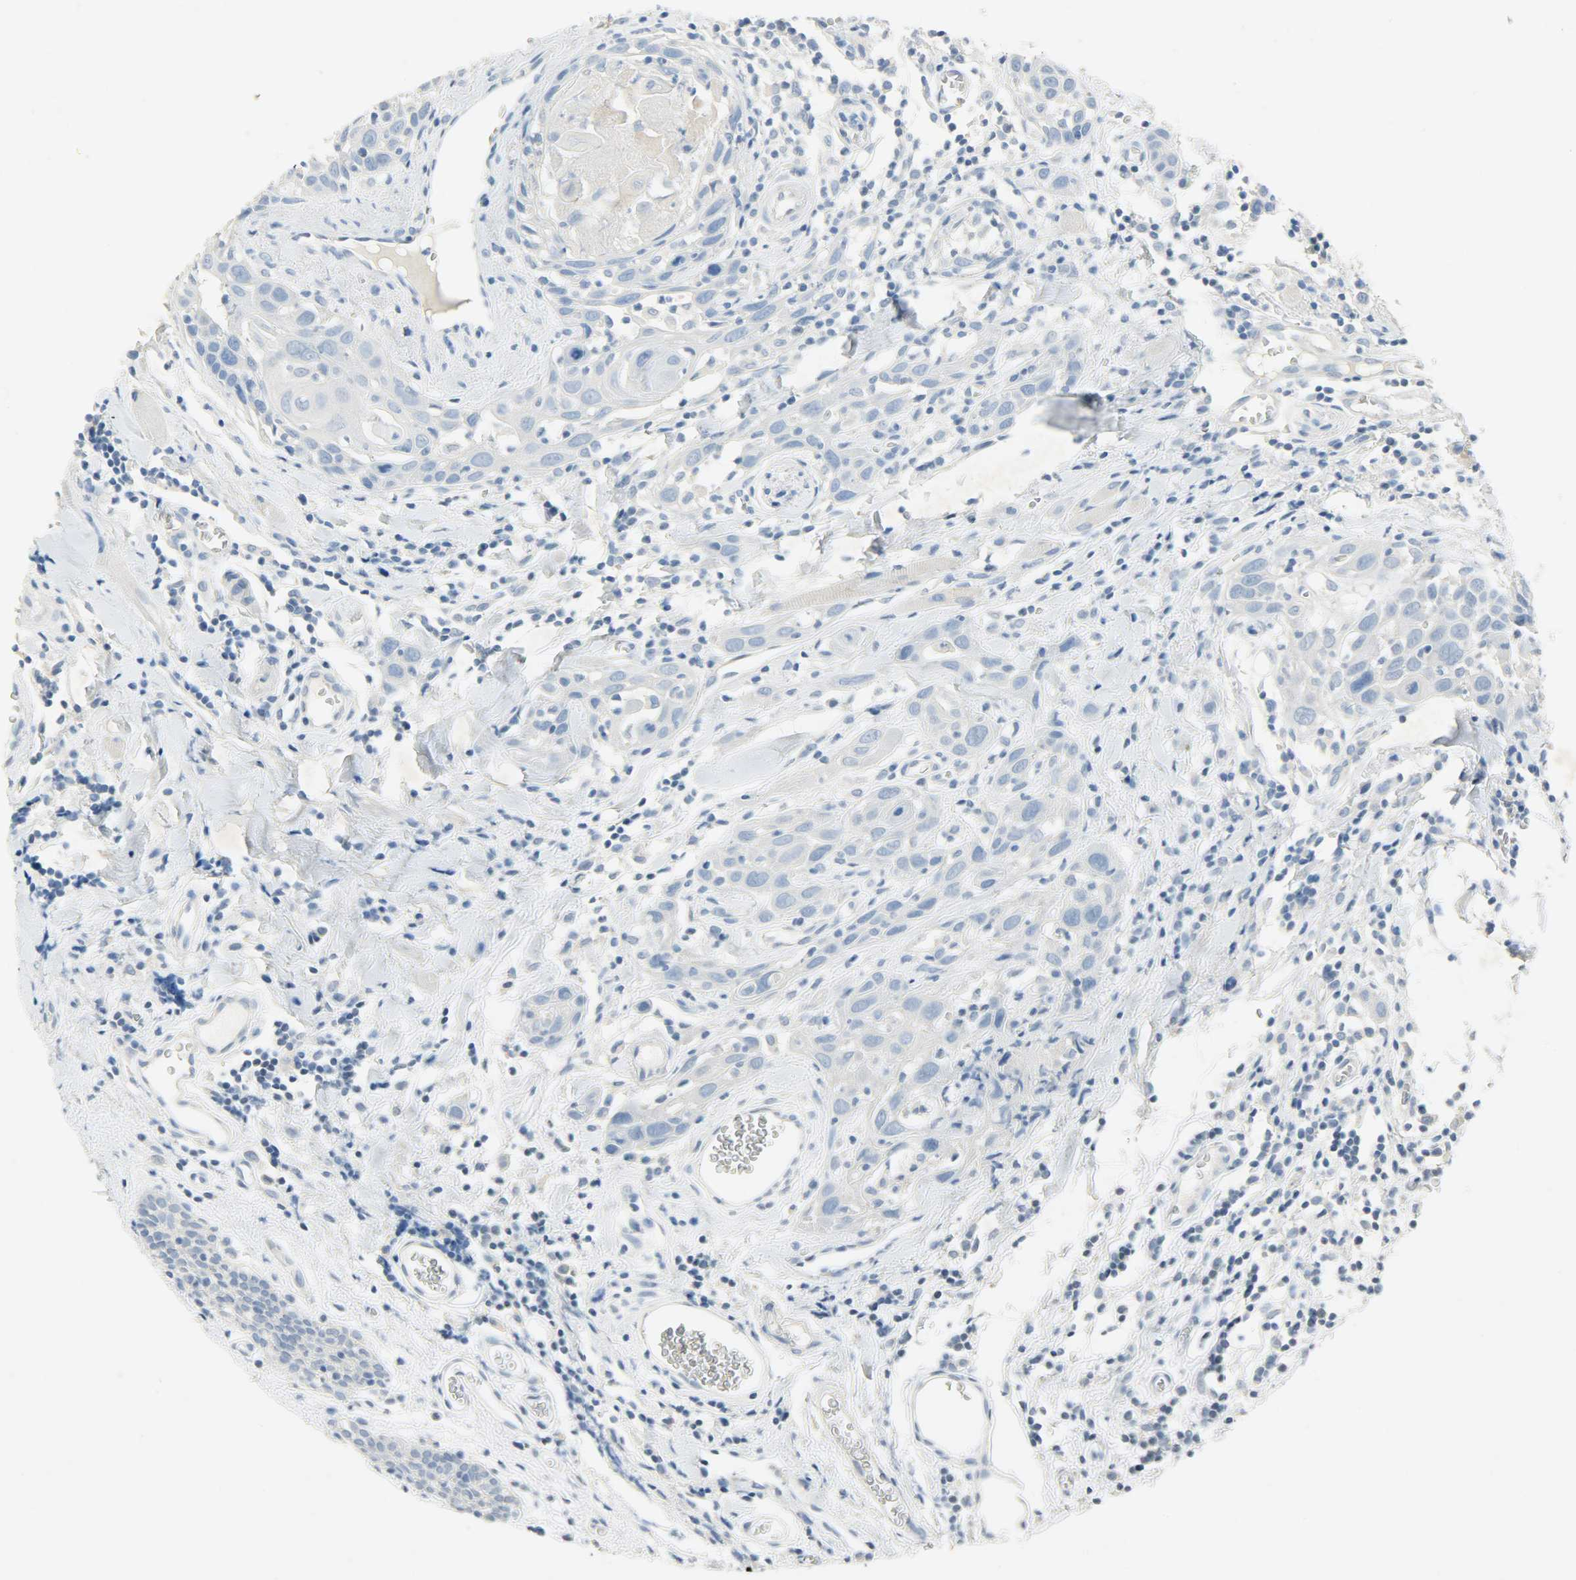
{"staining": {"intensity": "negative", "quantity": "none", "location": "none"}, "tissue": "head and neck cancer", "cell_type": "Tumor cells", "image_type": "cancer", "snomed": [{"axis": "morphology", "description": "Squamous cell carcinoma, NOS"}, {"axis": "topography", "description": "Oral tissue"}, {"axis": "topography", "description": "Head-Neck"}], "caption": "IHC of human head and neck cancer (squamous cell carcinoma) displays no staining in tumor cells.", "gene": "PROM1", "patient": {"sex": "female", "age": 50}}